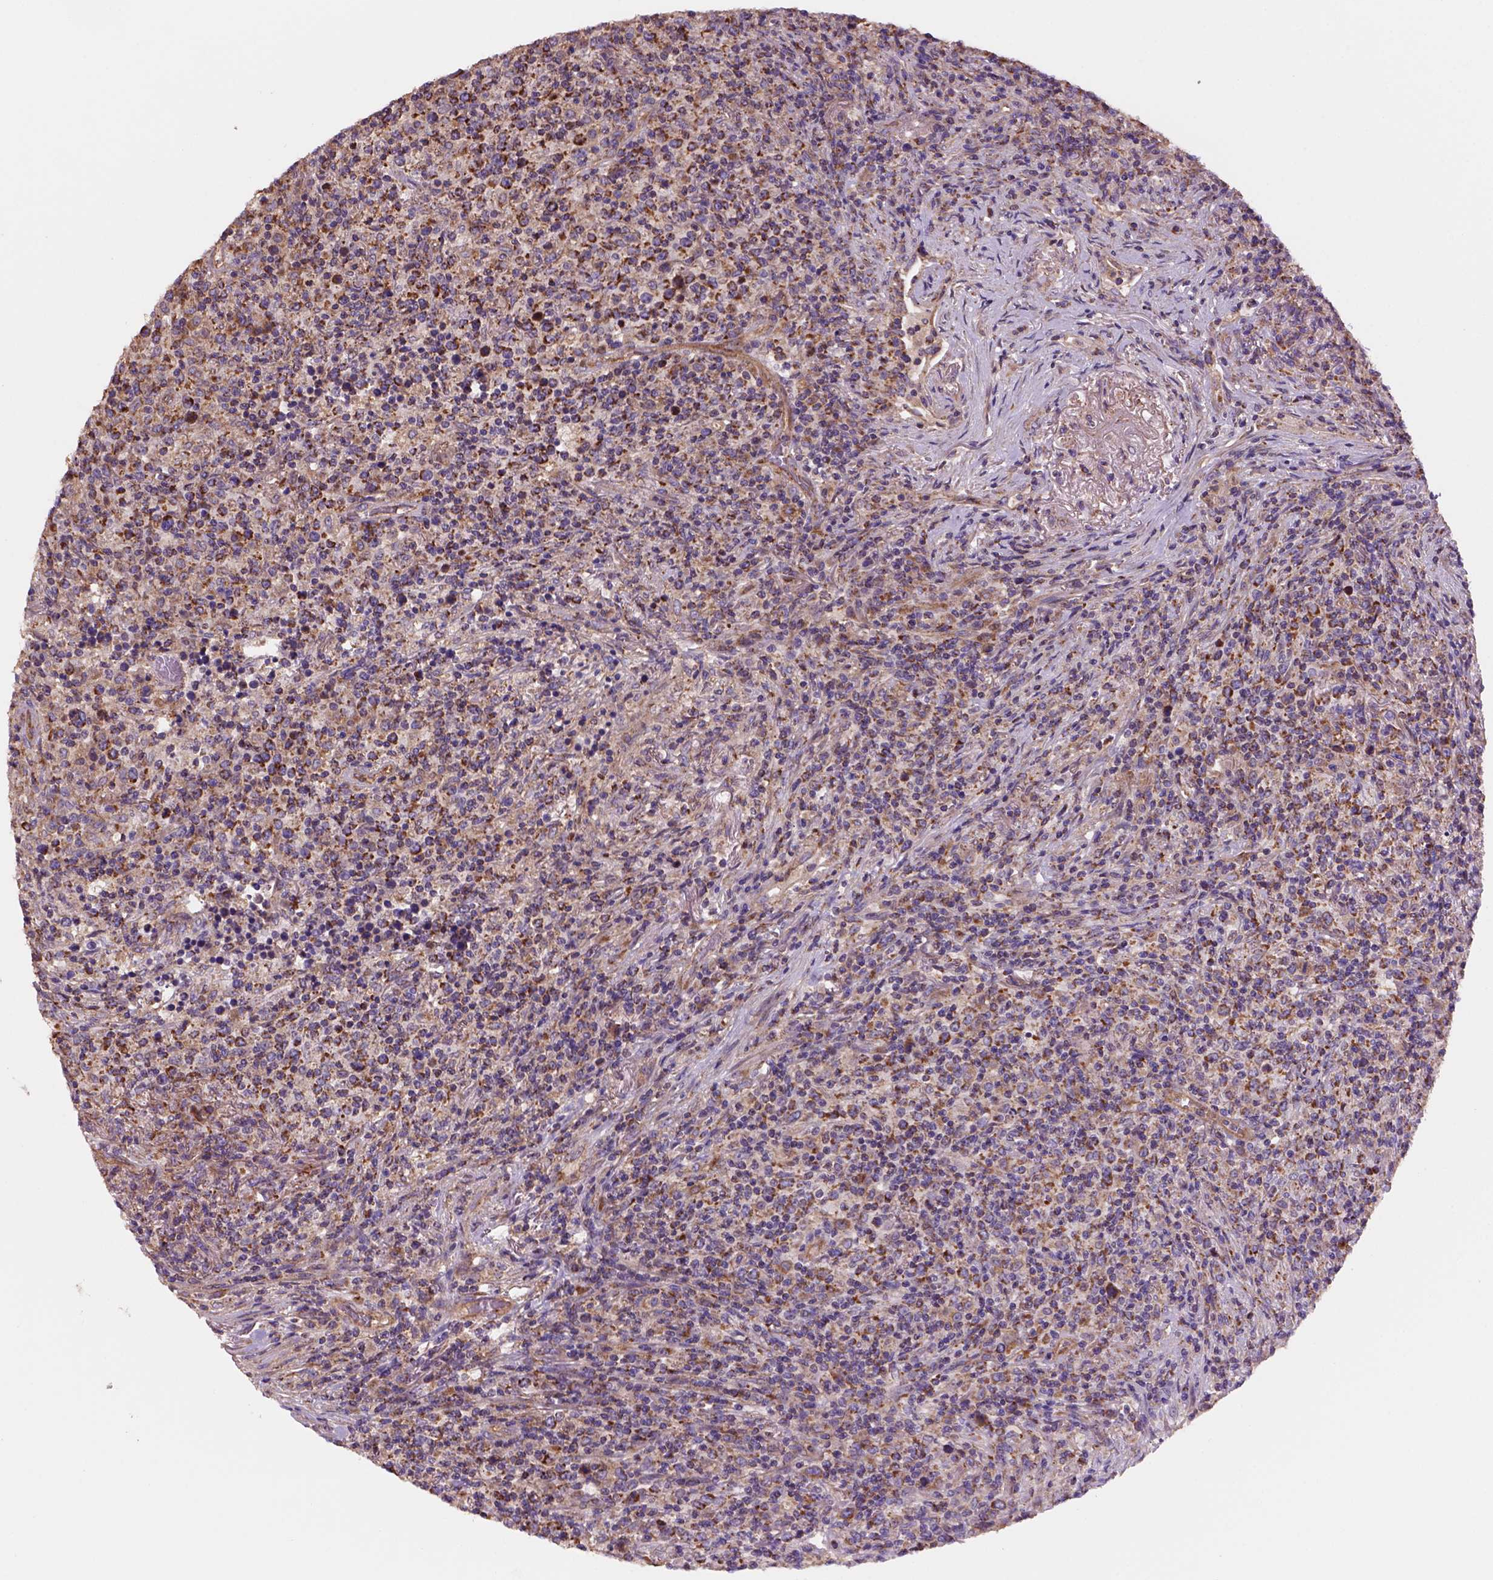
{"staining": {"intensity": "moderate", "quantity": "25%-75%", "location": "cytoplasmic/membranous"}, "tissue": "lymphoma", "cell_type": "Tumor cells", "image_type": "cancer", "snomed": [{"axis": "morphology", "description": "Malignant lymphoma, non-Hodgkin's type, High grade"}, {"axis": "topography", "description": "Lung"}], "caption": "Brown immunohistochemical staining in lymphoma exhibits moderate cytoplasmic/membranous expression in about 25%-75% of tumor cells. (Stains: DAB in brown, nuclei in blue, Microscopy: brightfield microscopy at high magnification).", "gene": "WARS2", "patient": {"sex": "male", "age": 79}}